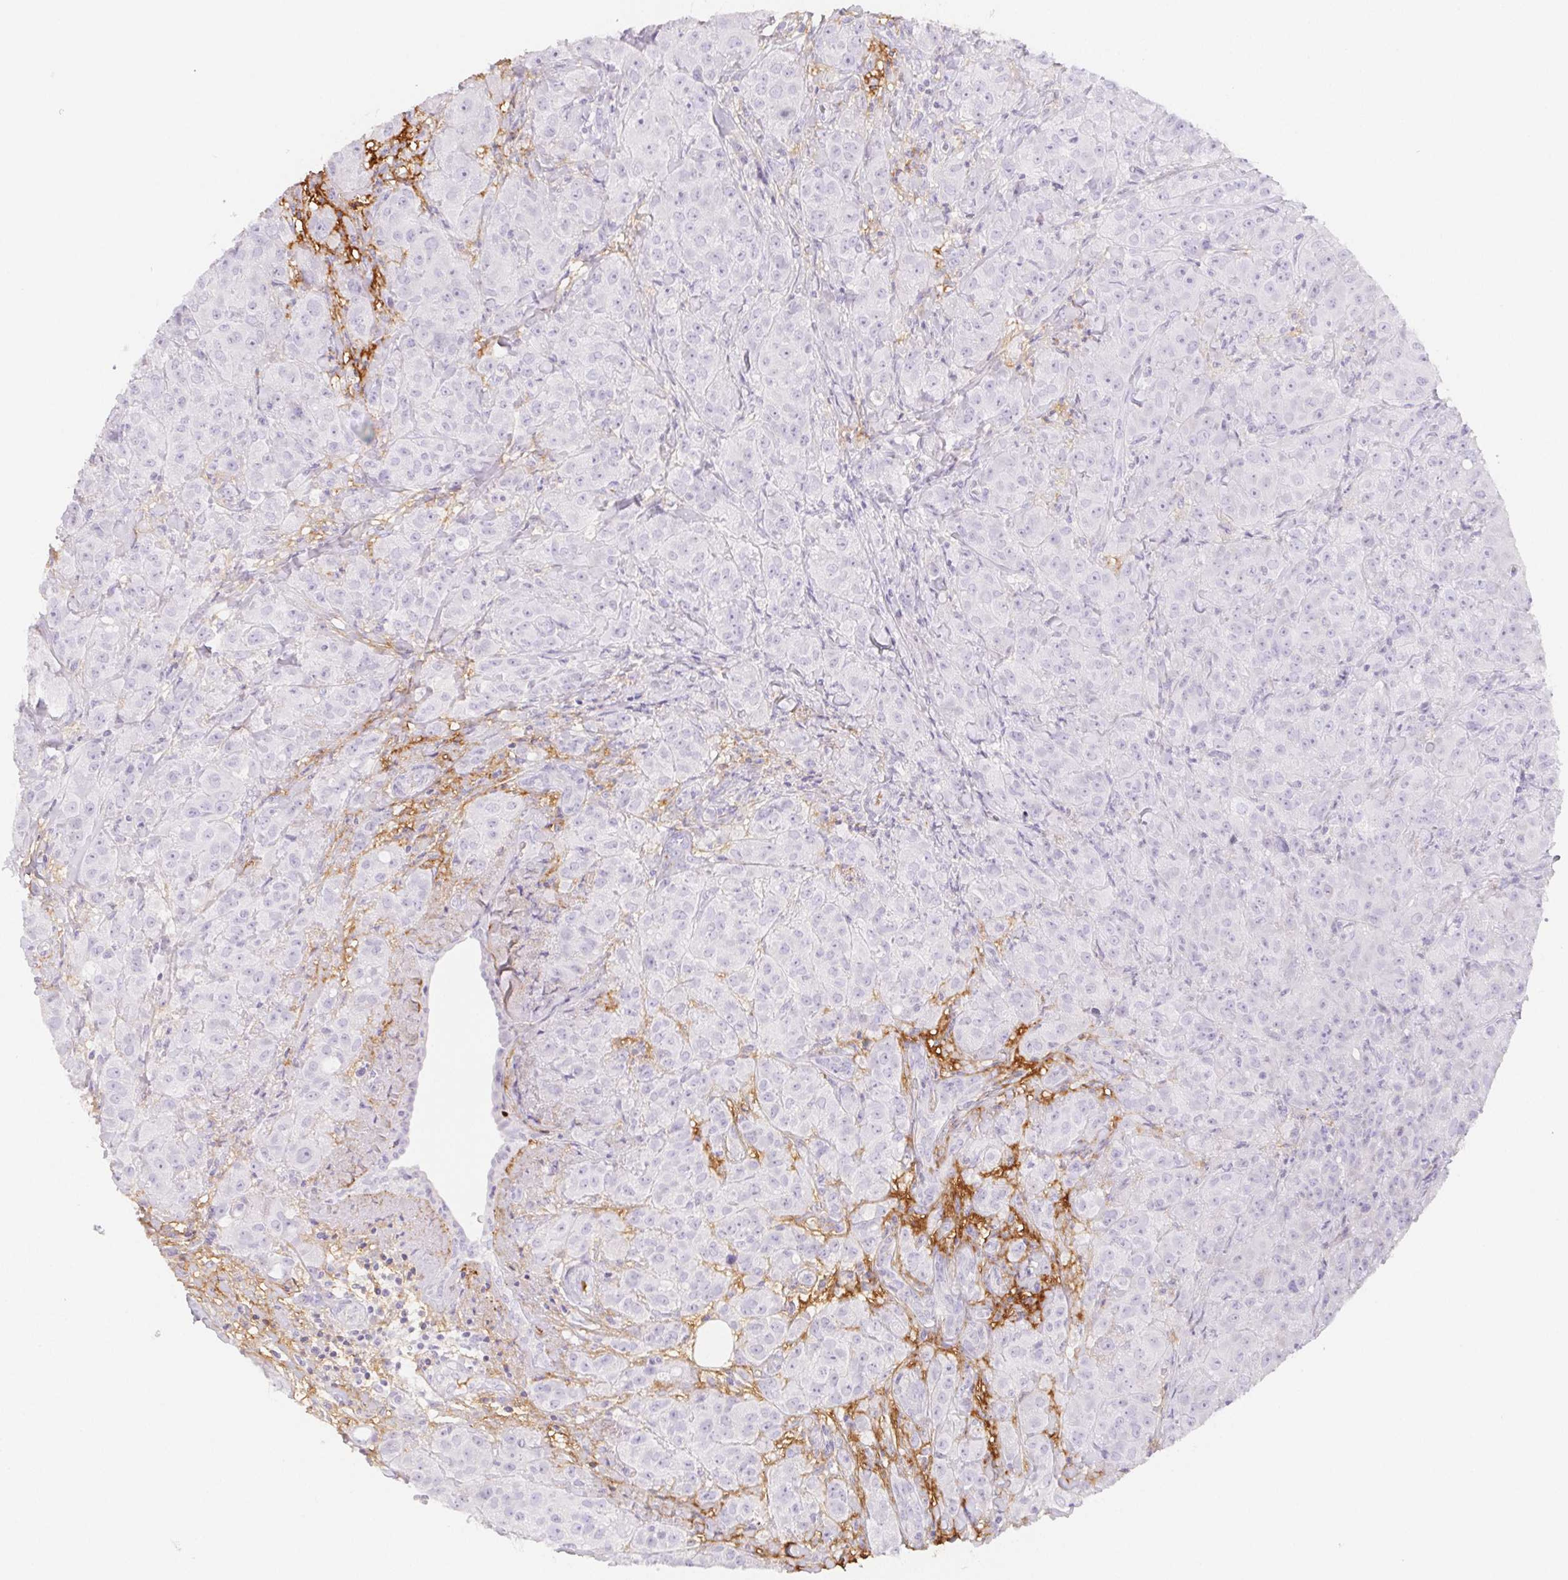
{"staining": {"intensity": "negative", "quantity": "none", "location": "none"}, "tissue": "breast cancer", "cell_type": "Tumor cells", "image_type": "cancer", "snomed": [{"axis": "morphology", "description": "Normal tissue, NOS"}, {"axis": "morphology", "description": "Duct carcinoma"}, {"axis": "topography", "description": "Breast"}], "caption": "The IHC histopathology image has no significant expression in tumor cells of breast cancer tissue.", "gene": "ITIH2", "patient": {"sex": "female", "age": 43}}